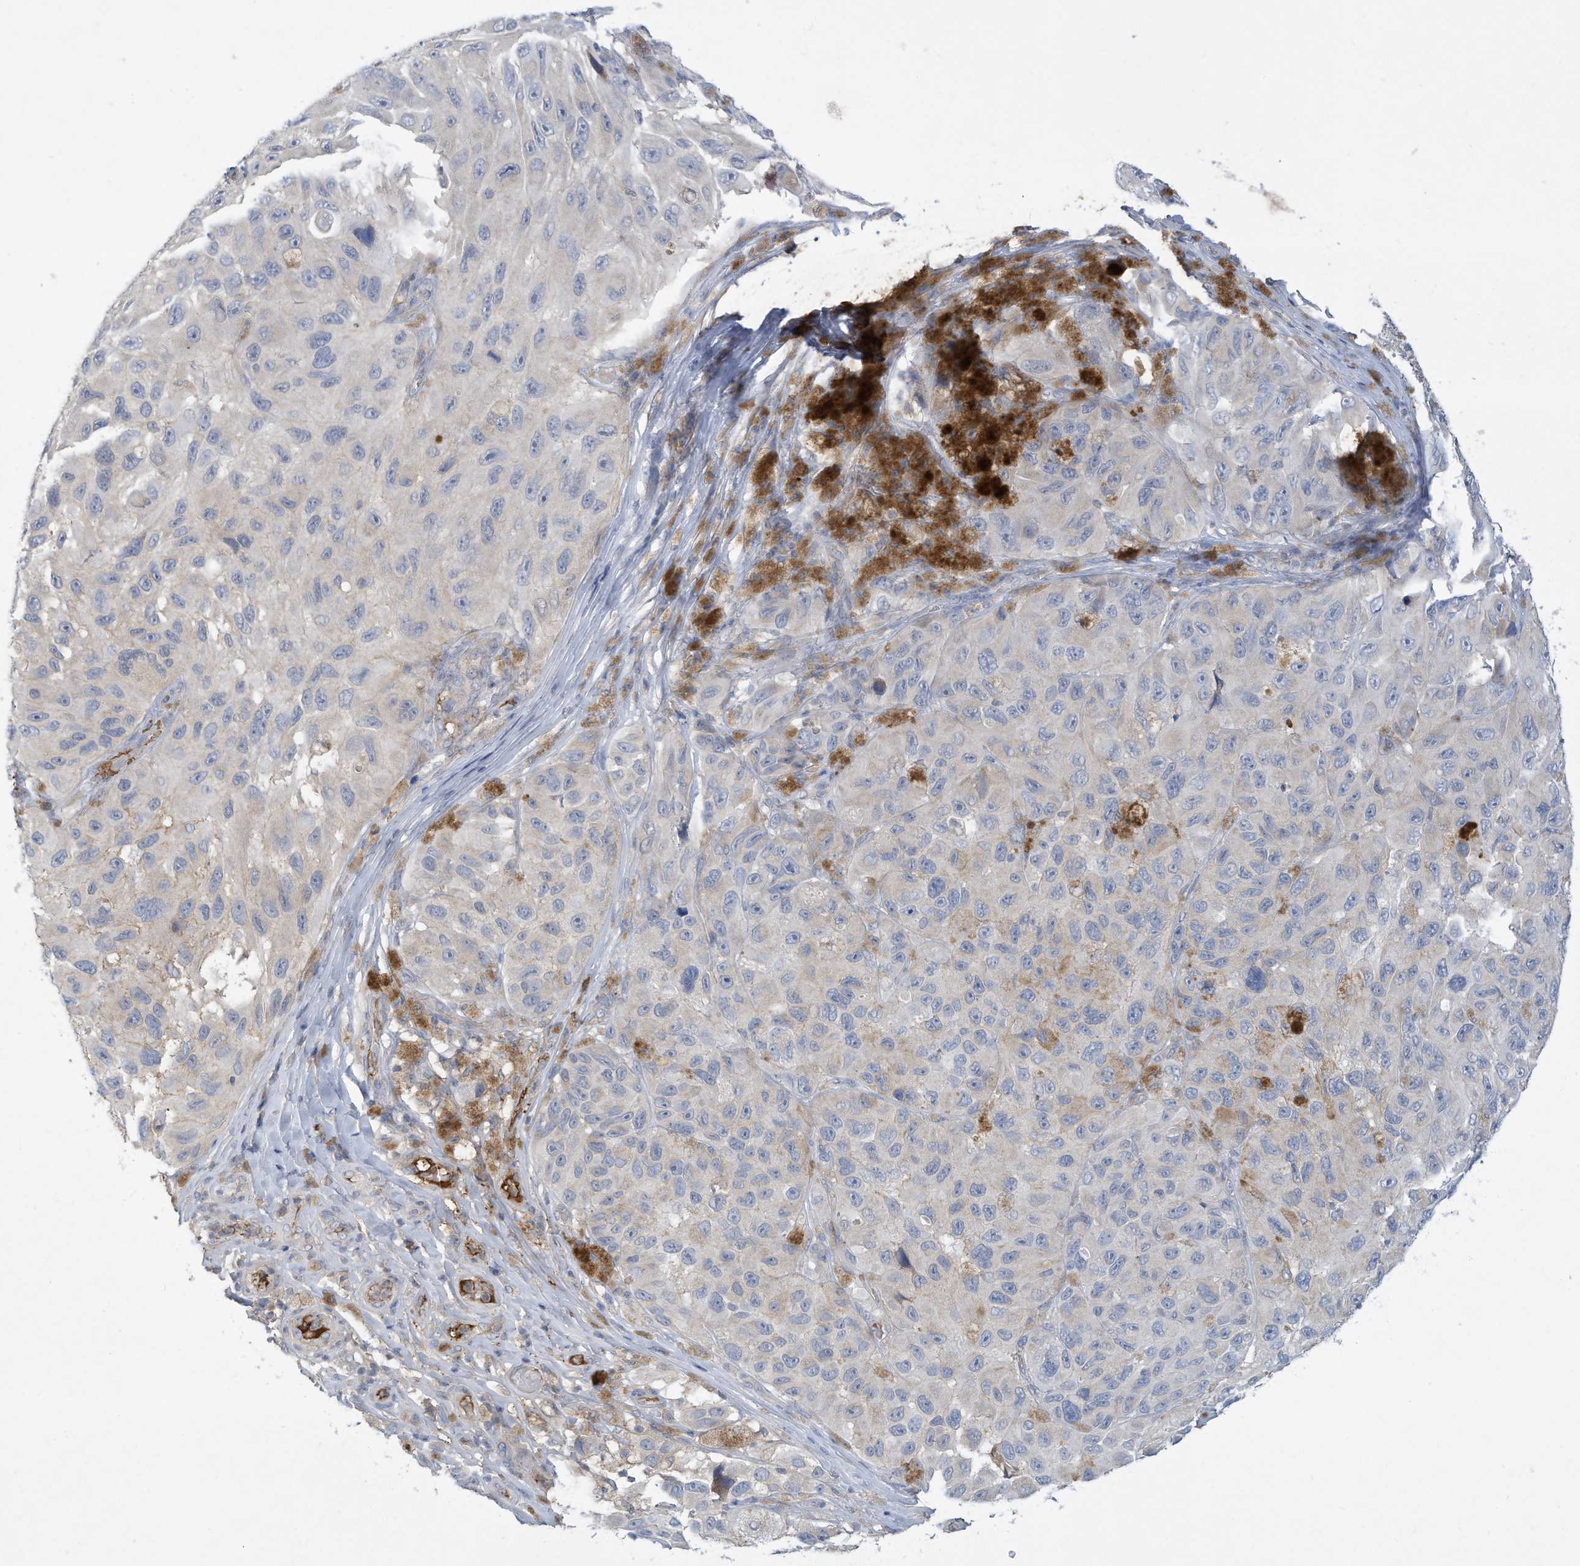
{"staining": {"intensity": "negative", "quantity": "none", "location": "none"}, "tissue": "melanoma", "cell_type": "Tumor cells", "image_type": "cancer", "snomed": [{"axis": "morphology", "description": "Malignant melanoma, NOS"}, {"axis": "topography", "description": "Skin"}], "caption": "Melanoma was stained to show a protein in brown. There is no significant positivity in tumor cells.", "gene": "HAS3", "patient": {"sex": "female", "age": 73}}